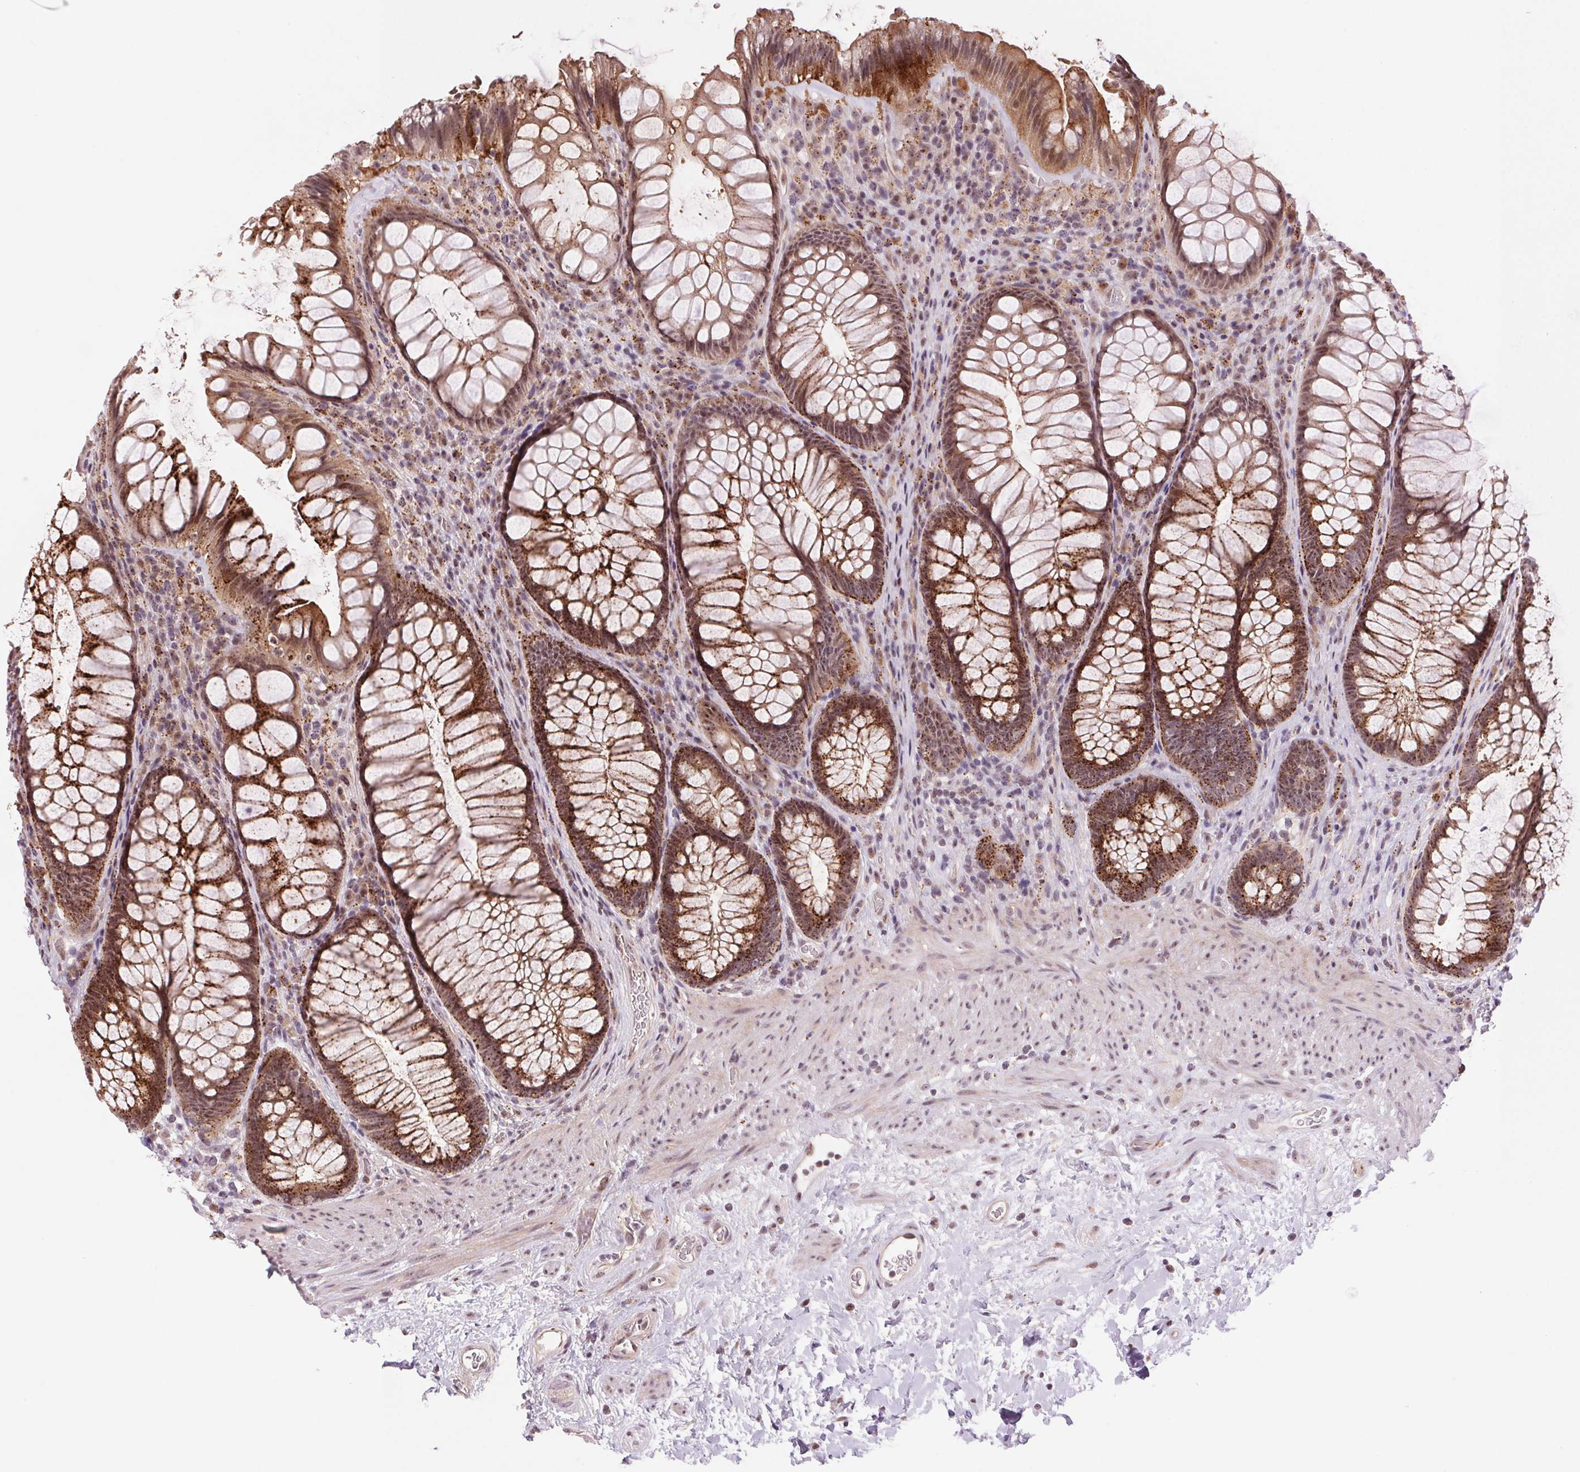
{"staining": {"intensity": "strong", "quantity": ">75%", "location": "cytoplasmic/membranous"}, "tissue": "rectum", "cell_type": "Glandular cells", "image_type": "normal", "snomed": [{"axis": "morphology", "description": "Normal tissue, NOS"}, {"axis": "topography", "description": "Smooth muscle"}, {"axis": "topography", "description": "Rectum"}], "caption": "The immunohistochemical stain labels strong cytoplasmic/membranous expression in glandular cells of normal rectum.", "gene": "CHMP4B", "patient": {"sex": "male", "age": 53}}